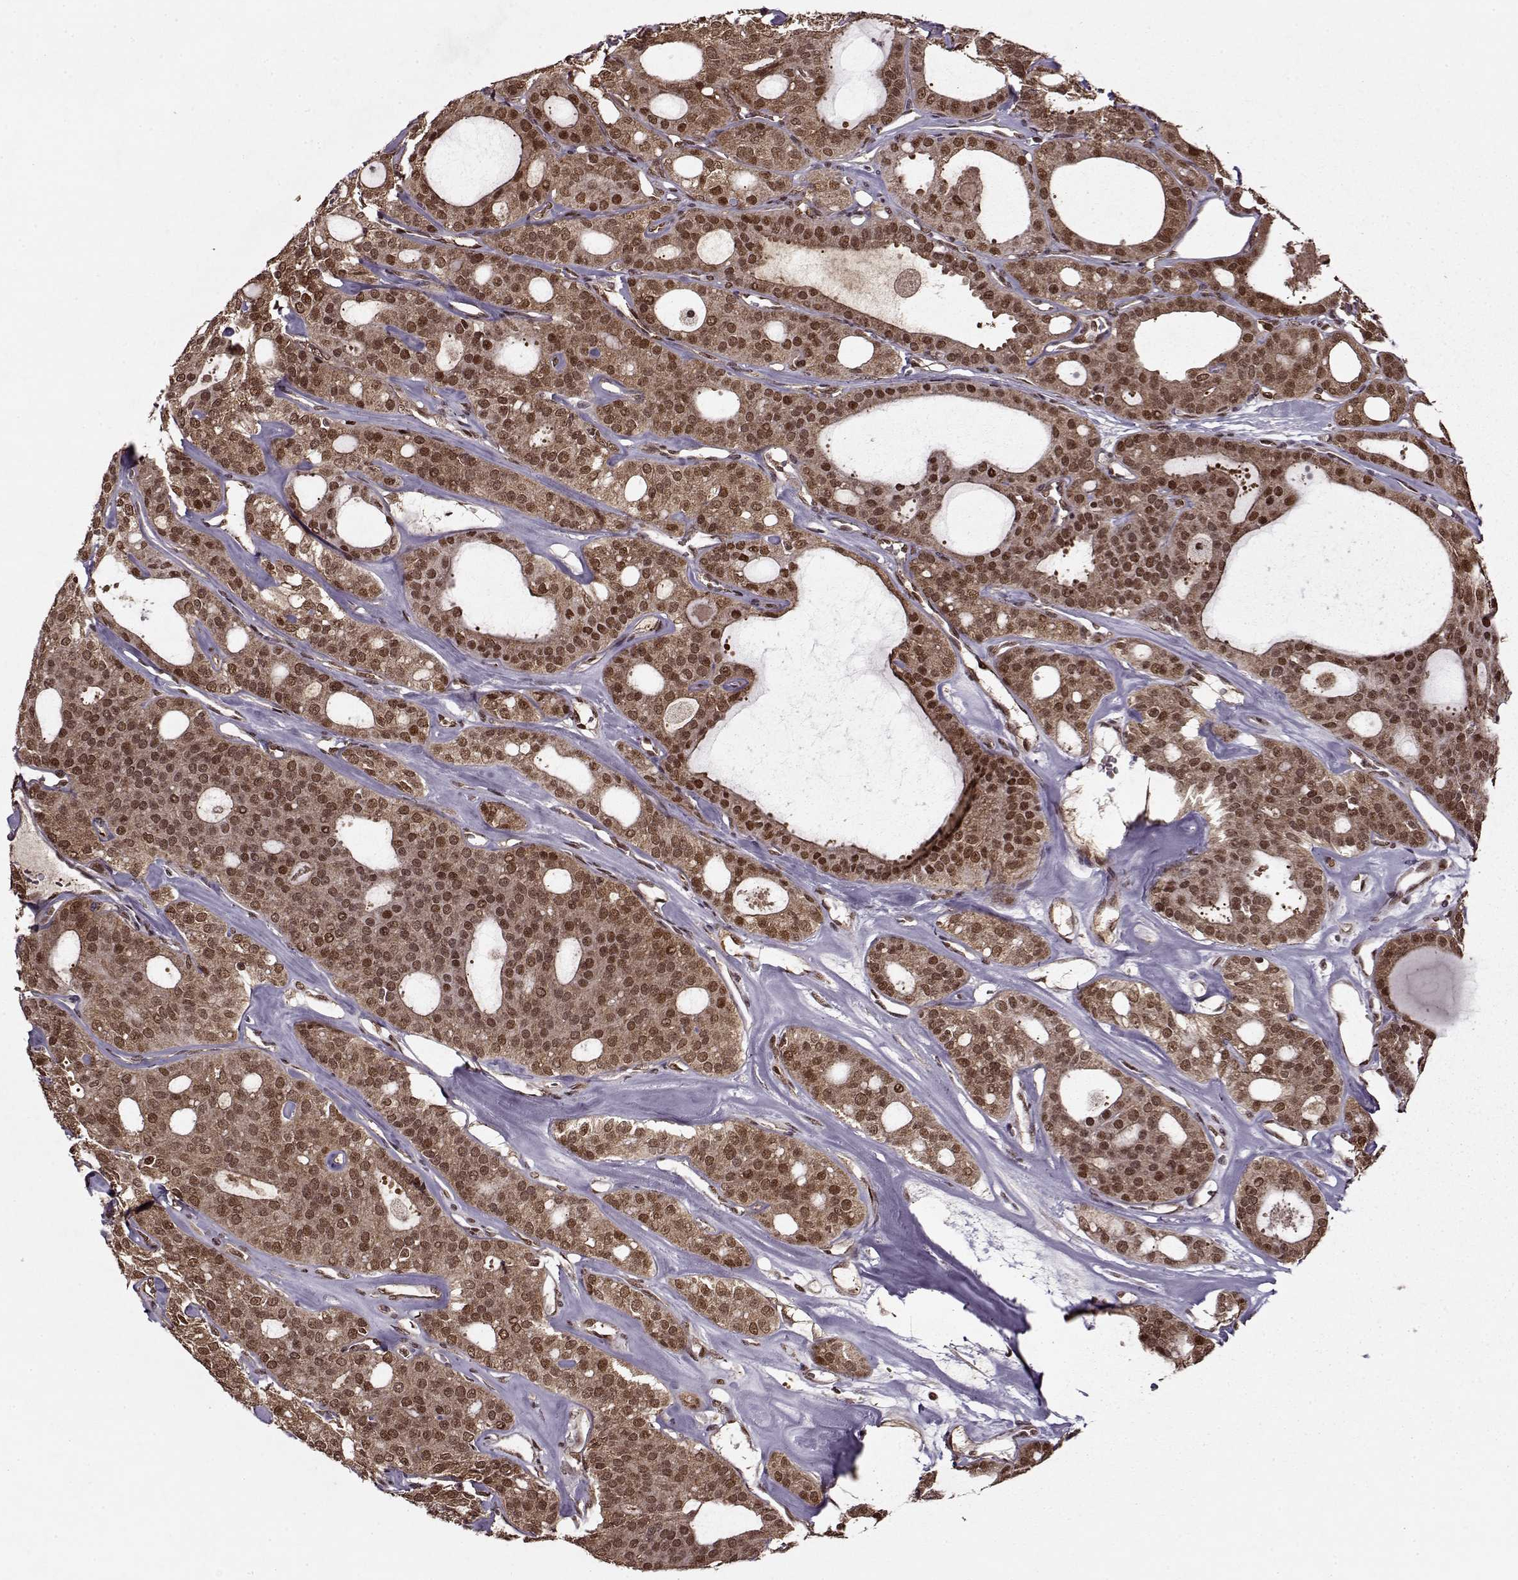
{"staining": {"intensity": "strong", "quantity": ">75%", "location": "cytoplasmic/membranous,nuclear"}, "tissue": "thyroid cancer", "cell_type": "Tumor cells", "image_type": "cancer", "snomed": [{"axis": "morphology", "description": "Follicular adenoma carcinoma, NOS"}, {"axis": "topography", "description": "Thyroid gland"}], "caption": "Immunohistochemical staining of follicular adenoma carcinoma (thyroid) exhibits high levels of strong cytoplasmic/membranous and nuclear positivity in approximately >75% of tumor cells. The staining was performed using DAB (3,3'-diaminobenzidine) to visualize the protein expression in brown, while the nuclei were stained in blue with hematoxylin (Magnification: 20x).", "gene": "PSMA7", "patient": {"sex": "male", "age": 75}}